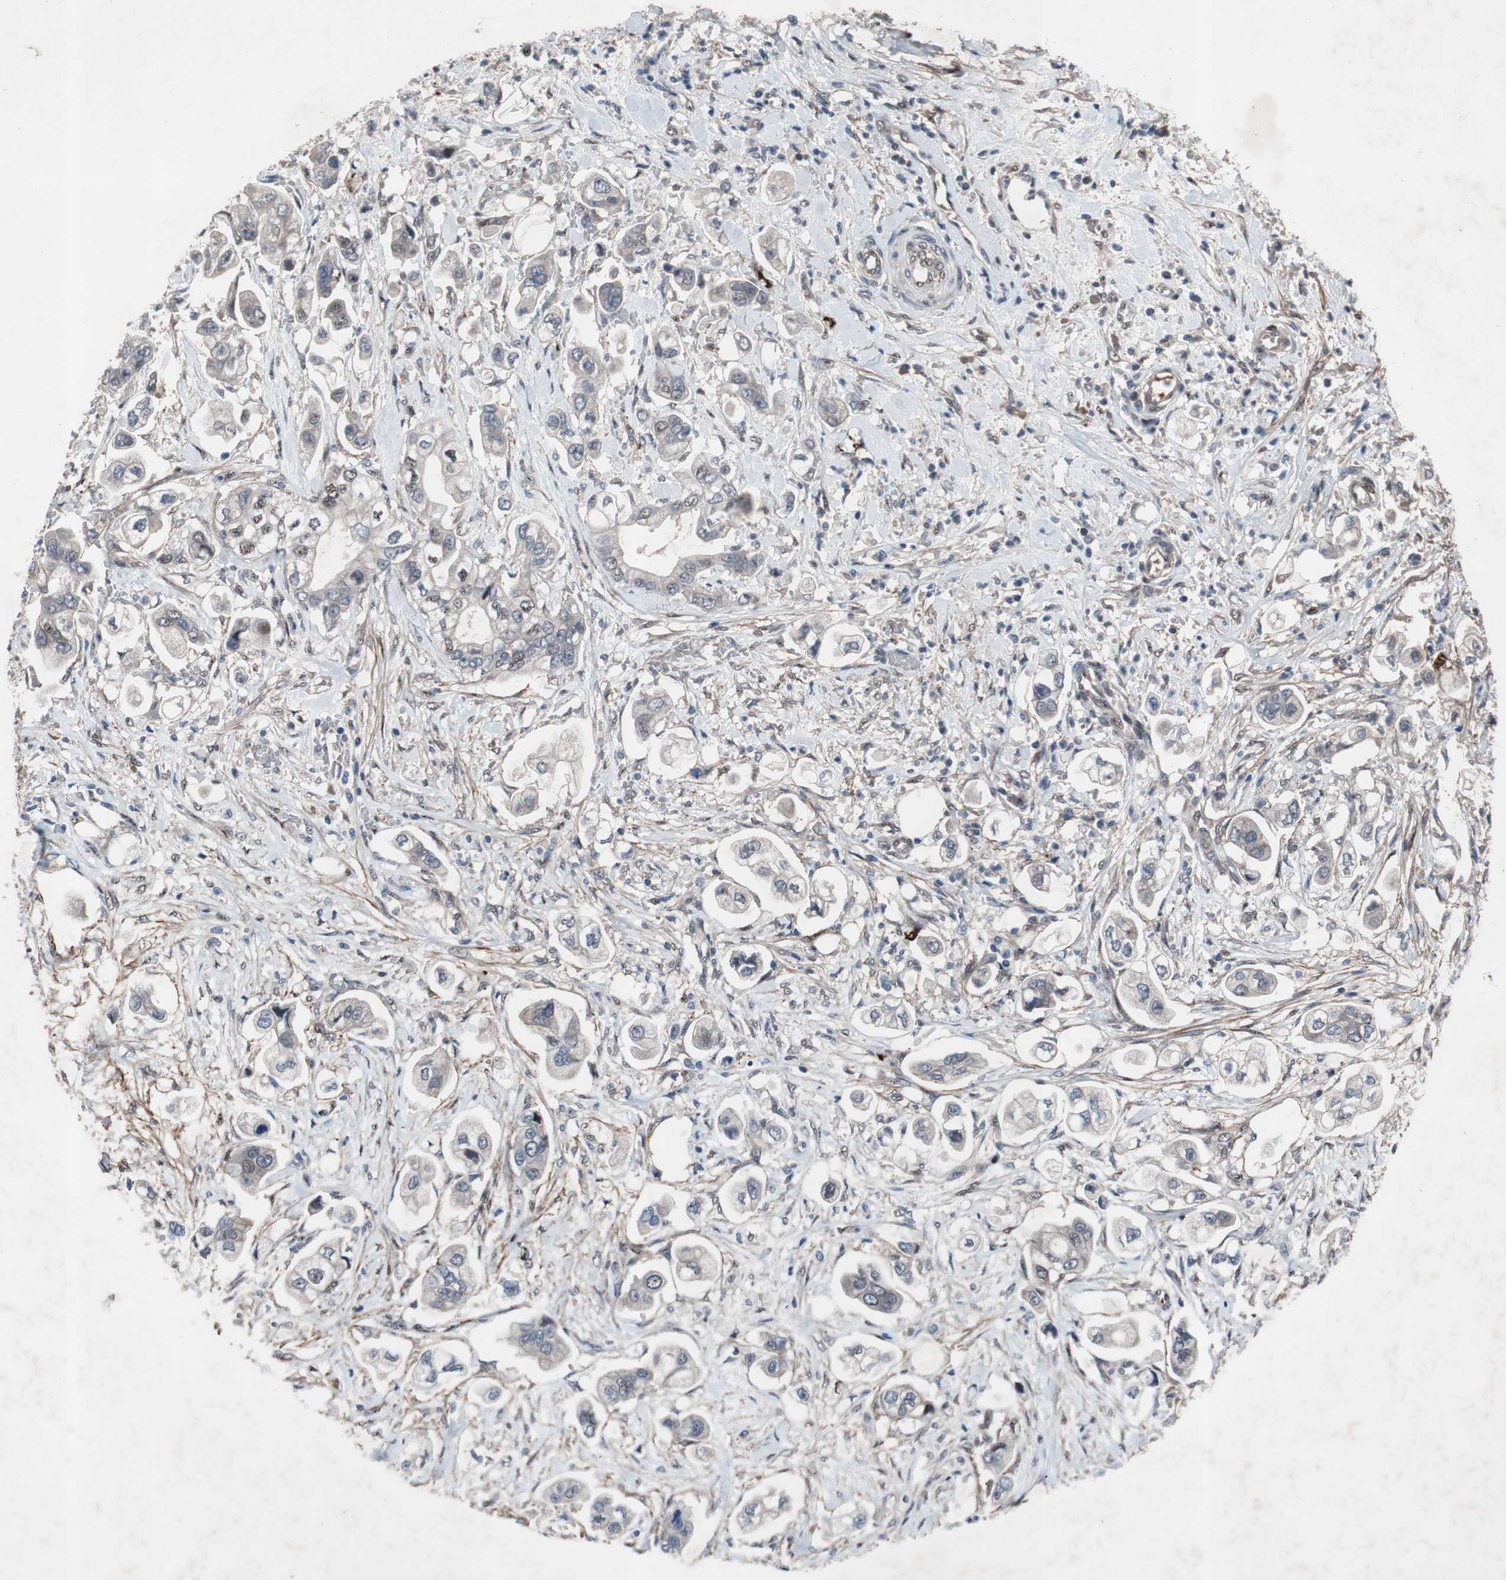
{"staining": {"intensity": "negative", "quantity": "none", "location": "none"}, "tissue": "stomach cancer", "cell_type": "Tumor cells", "image_type": "cancer", "snomed": [{"axis": "morphology", "description": "Adenocarcinoma, NOS"}, {"axis": "topography", "description": "Stomach"}], "caption": "The histopathology image reveals no significant staining in tumor cells of stomach cancer (adenocarcinoma). Brightfield microscopy of immunohistochemistry stained with DAB (3,3'-diaminobenzidine) (brown) and hematoxylin (blue), captured at high magnification.", "gene": "SOX7", "patient": {"sex": "male", "age": 62}}